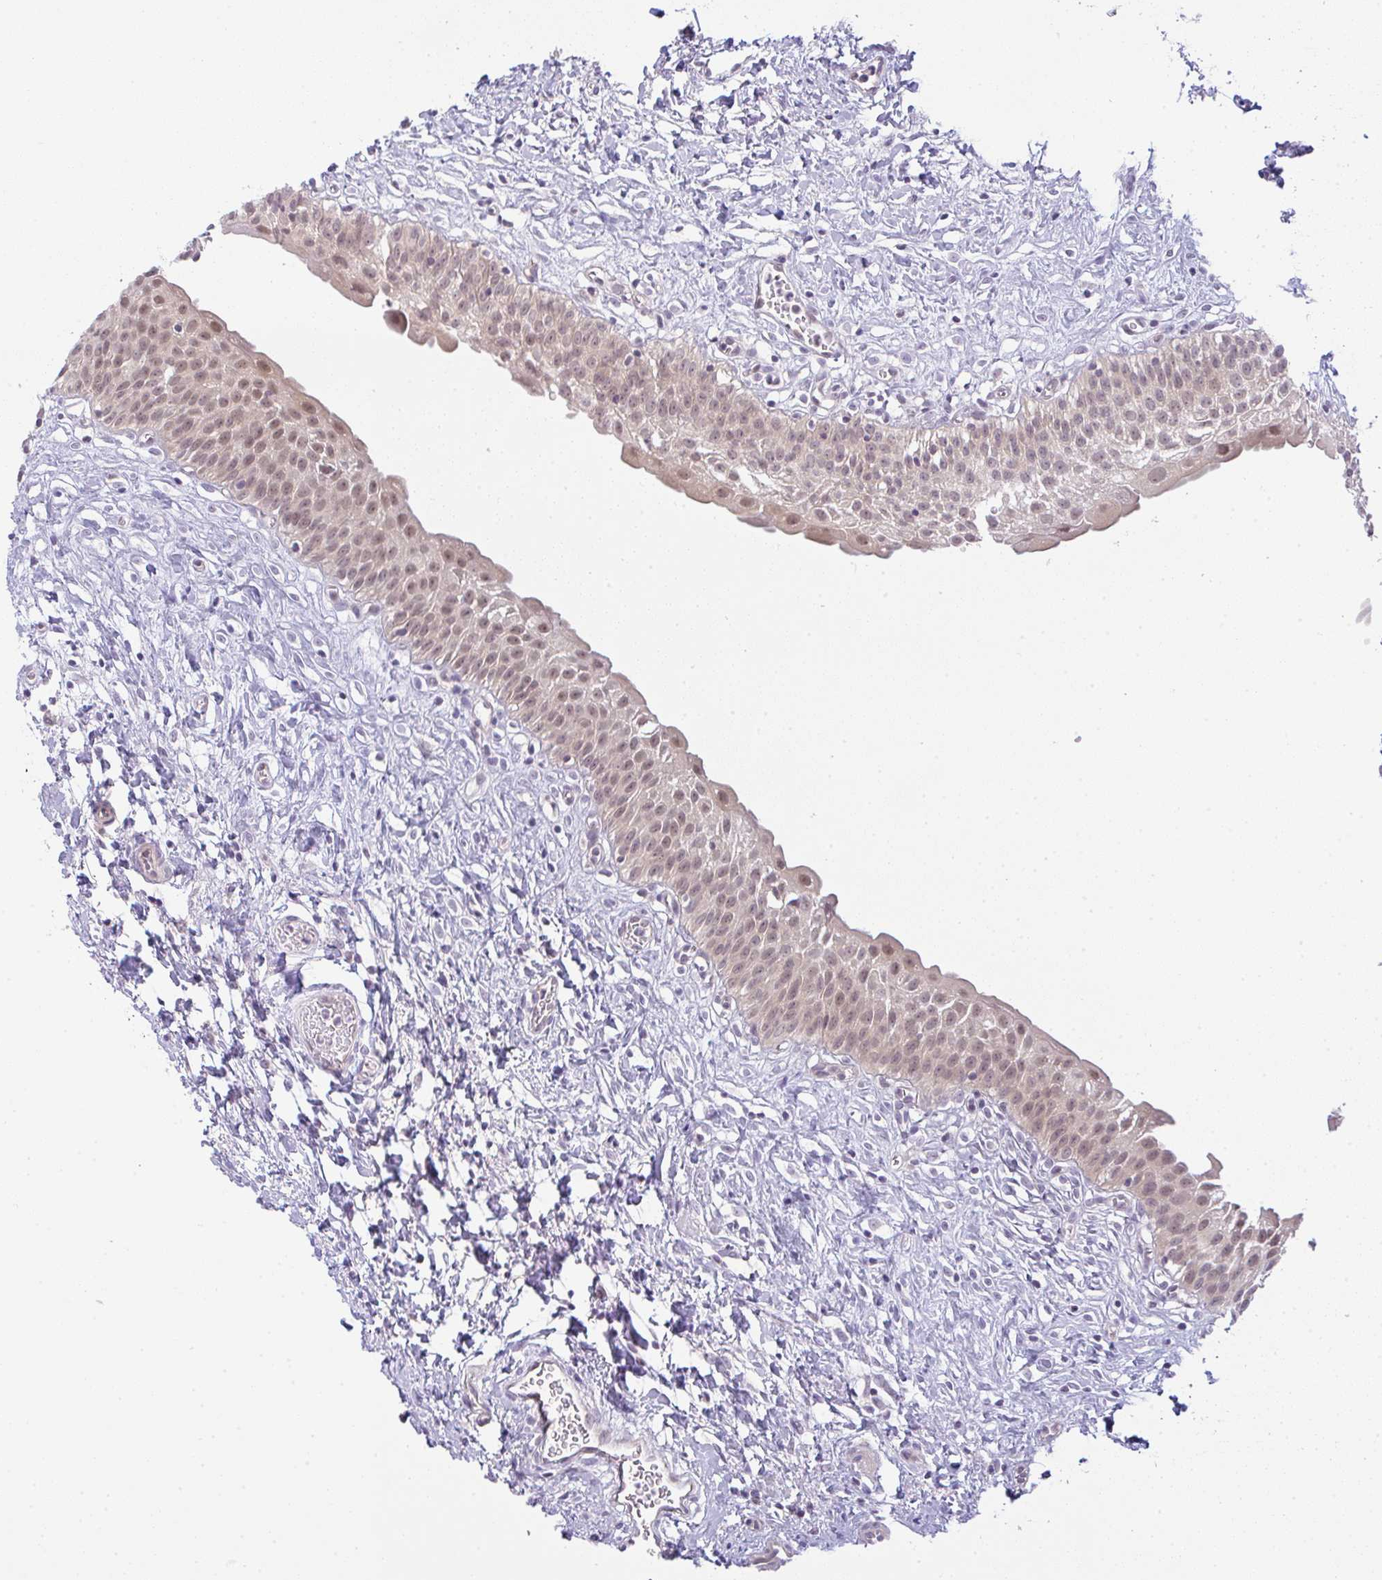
{"staining": {"intensity": "weak", "quantity": ">75%", "location": "cytoplasmic/membranous,nuclear"}, "tissue": "urinary bladder", "cell_type": "Urothelial cells", "image_type": "normal", "snomed": [{"axis": "morphology", "description": "Normal tissue, NOS"}, {"axis": "topography", "description": "Urinary bladder"}], "caption": "Approximately >75% of urothelial cells in normal urinary bladder show weak cytoplasmic/membranous,nuclear protein expression as visualized by brown immunohistochemical staining.", "gene": "CSE1L", "patient": {"sex": "male", "age": 51}}